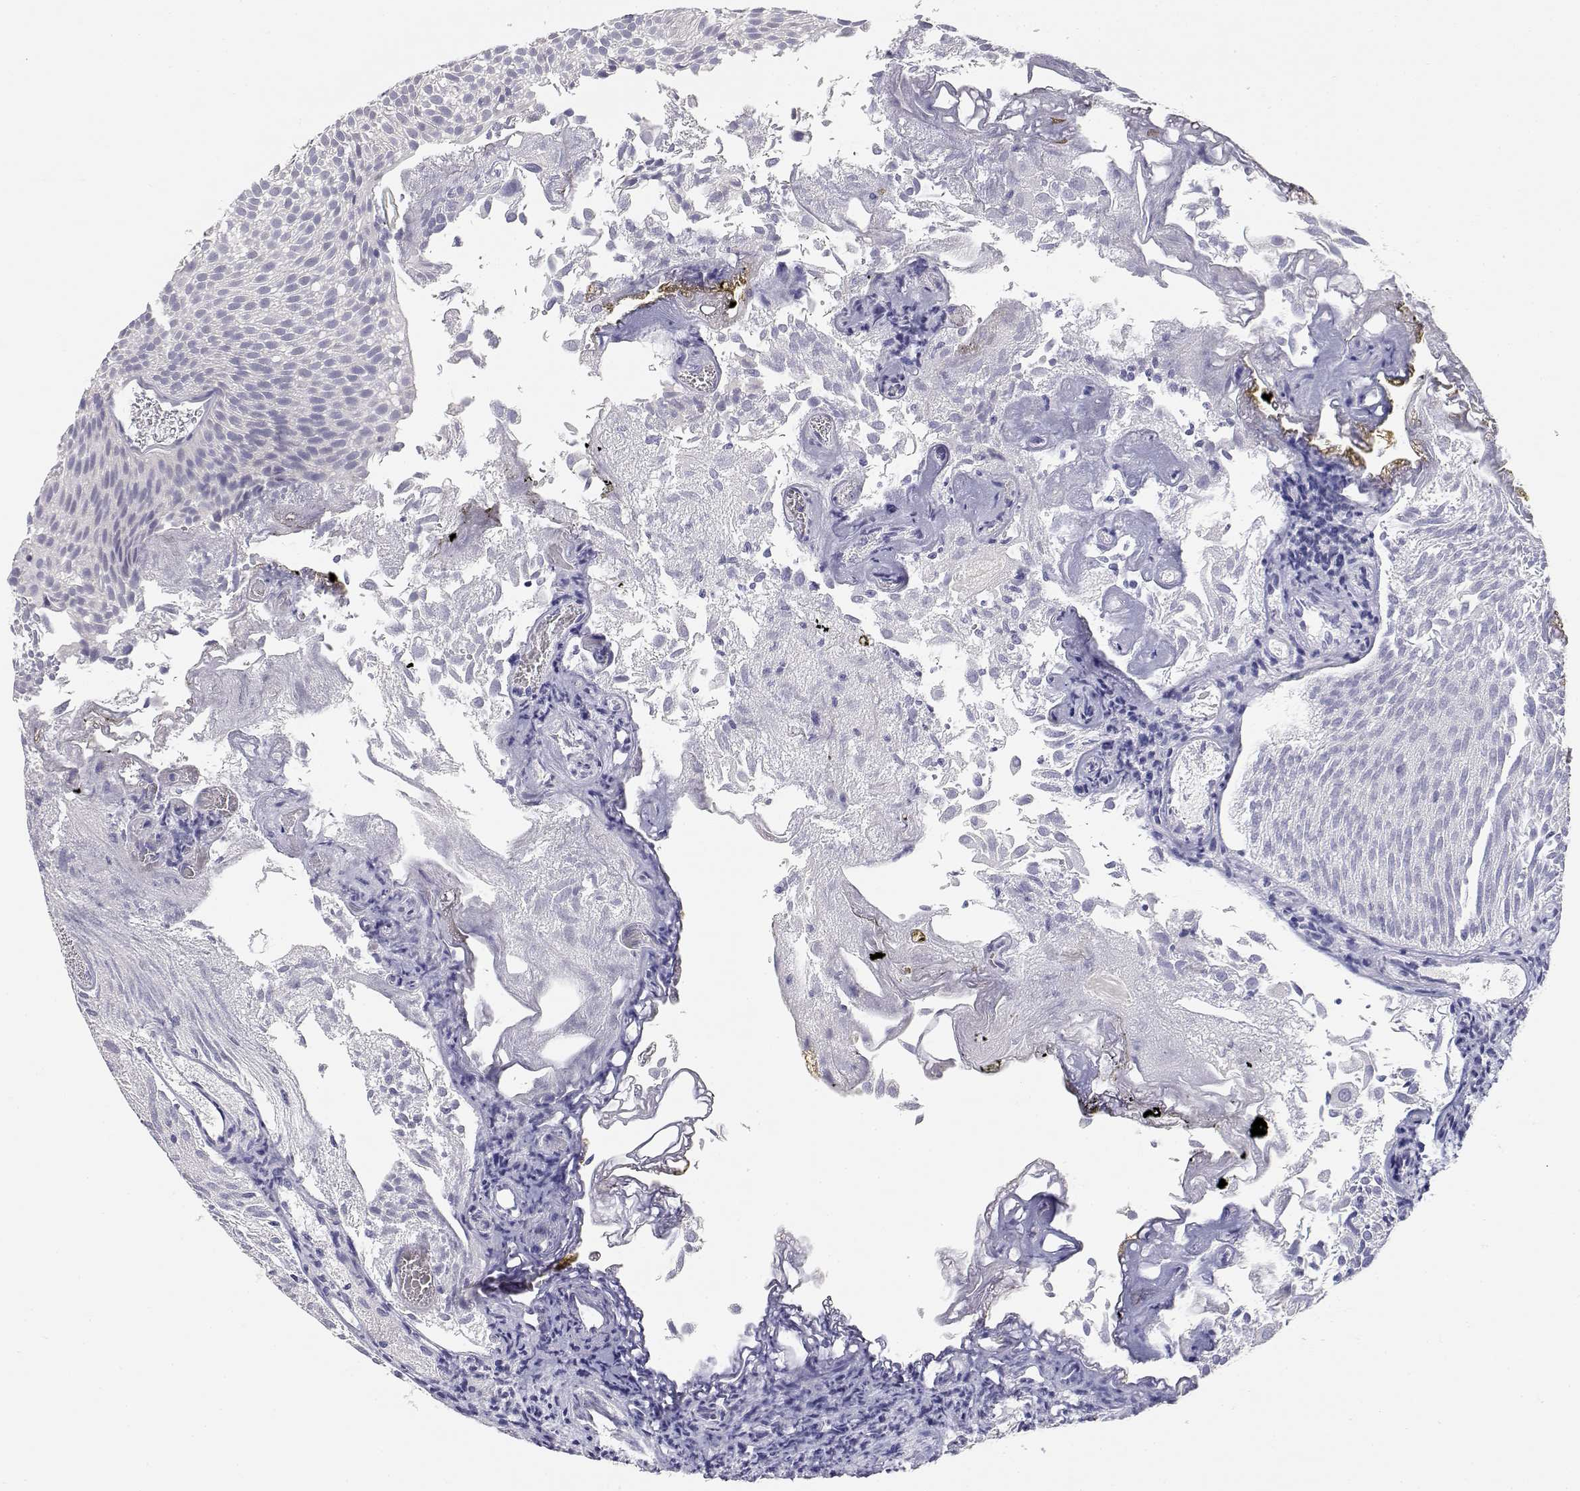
{"staining": {"intensity": "negative", "quantity": "none", "location": "none"}, "tissue": "urothelial cancer", "cell_type": "Tumor cells", "image_type": "cancer", "snomed": [{"axis": "morphology", "description": "Urothelial carcinoma, Low grade"}, {"axis": "topography", "description": "Urinary bladder"}], "caption": "This is an immunohistochemistry micrograph of human urothelial carcinoma (low-grade). There is no expression in tumor cells.", "gene": "ADA", "patient": {"sex": "male", "age": 52}}